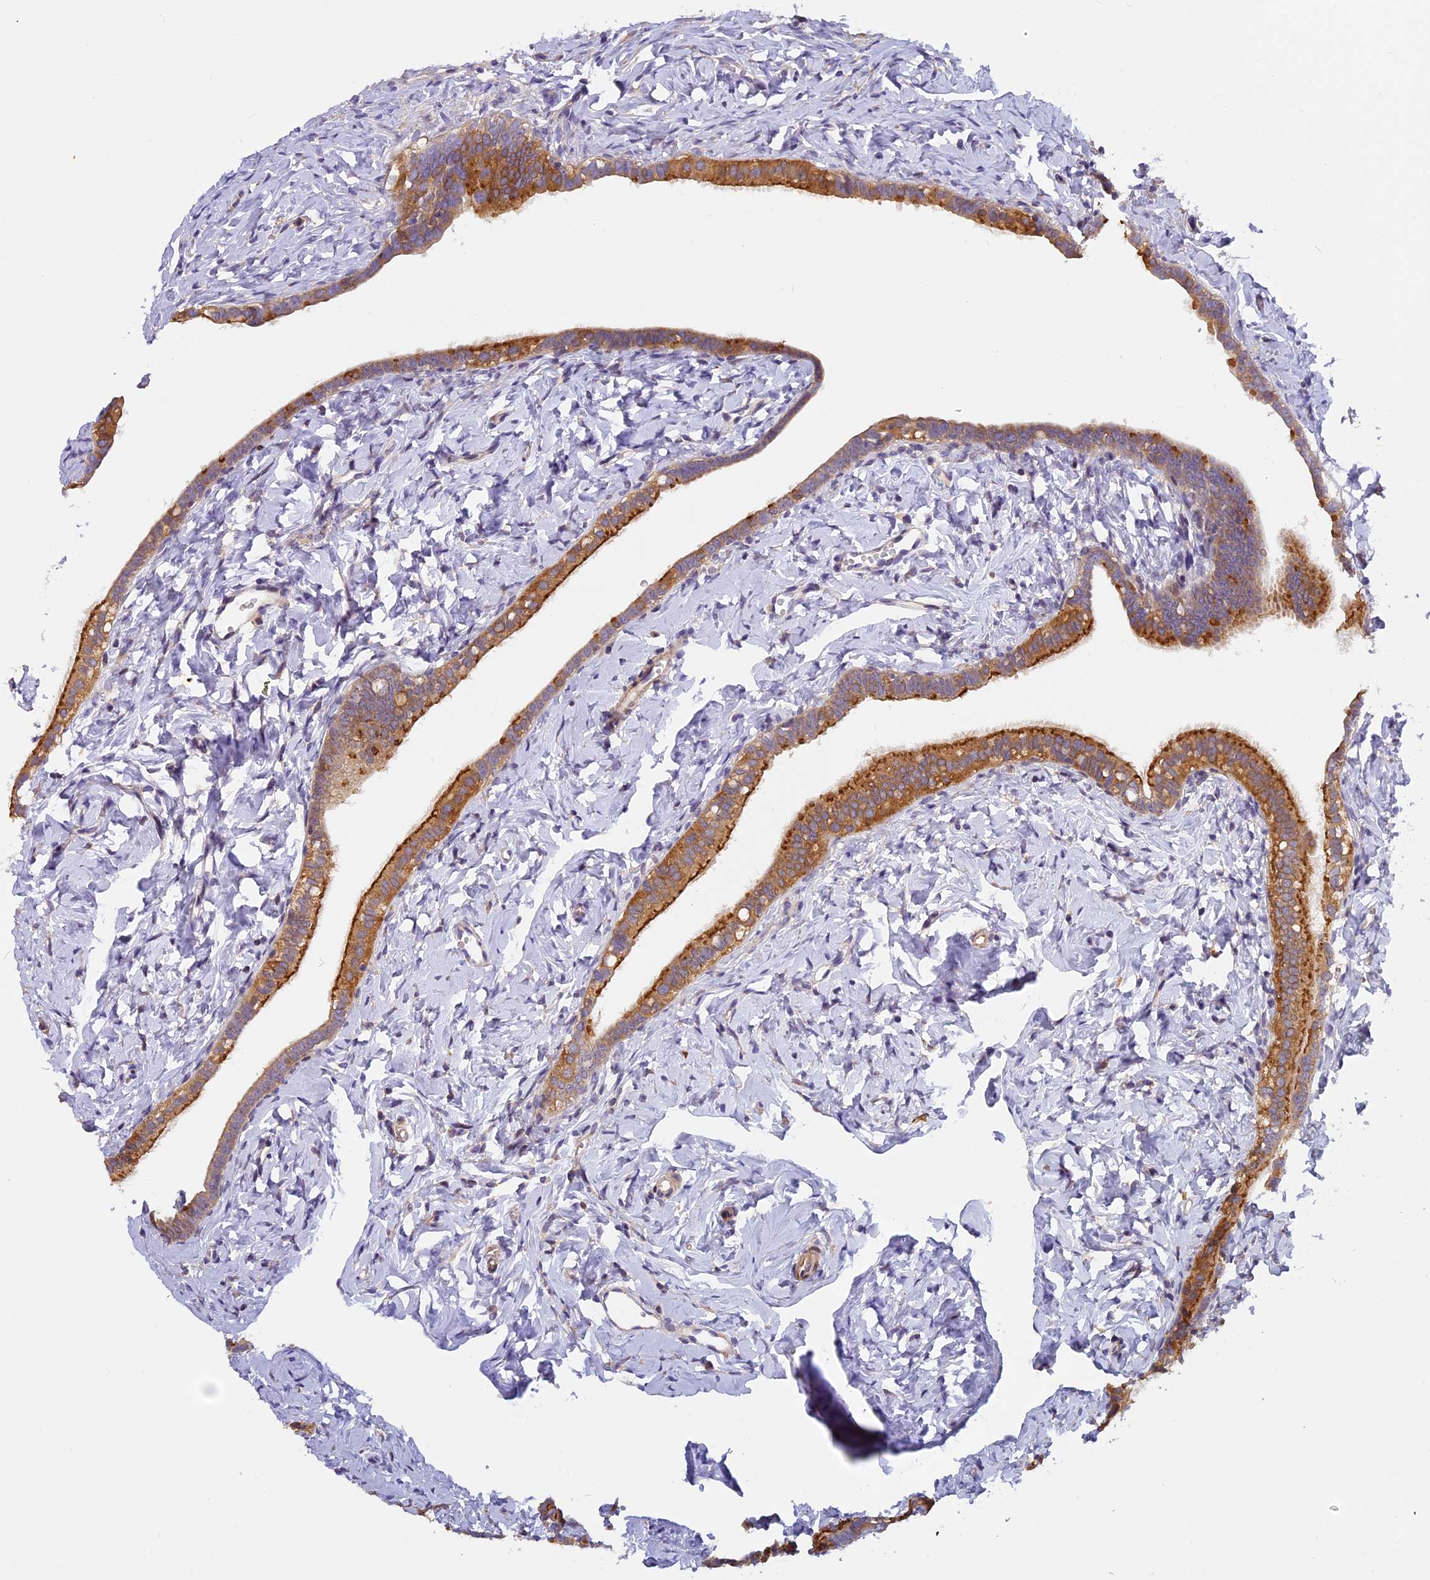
{"staining": {"intensity": "moderate", "quantity": ">75%", "location": "cytoplasmic/membranous"}, "tissue": "fallopian tube", "cell_type": "Glandular cells", "image_type": "normal", "snomed": [{"axis": "morphology", "description": "Normal tissue, NOS"}, {"axis": "topography", "description": "Fallopian tube"}], "caption": "This histopathology image exhibits IHC staining of benign fallopian tube, with medium moderate cytoplasmic/membranous staining in approximately >75% of glandular cells.", "gene": "FAM98C", "patient": {"sex": "female", "age": 66}}